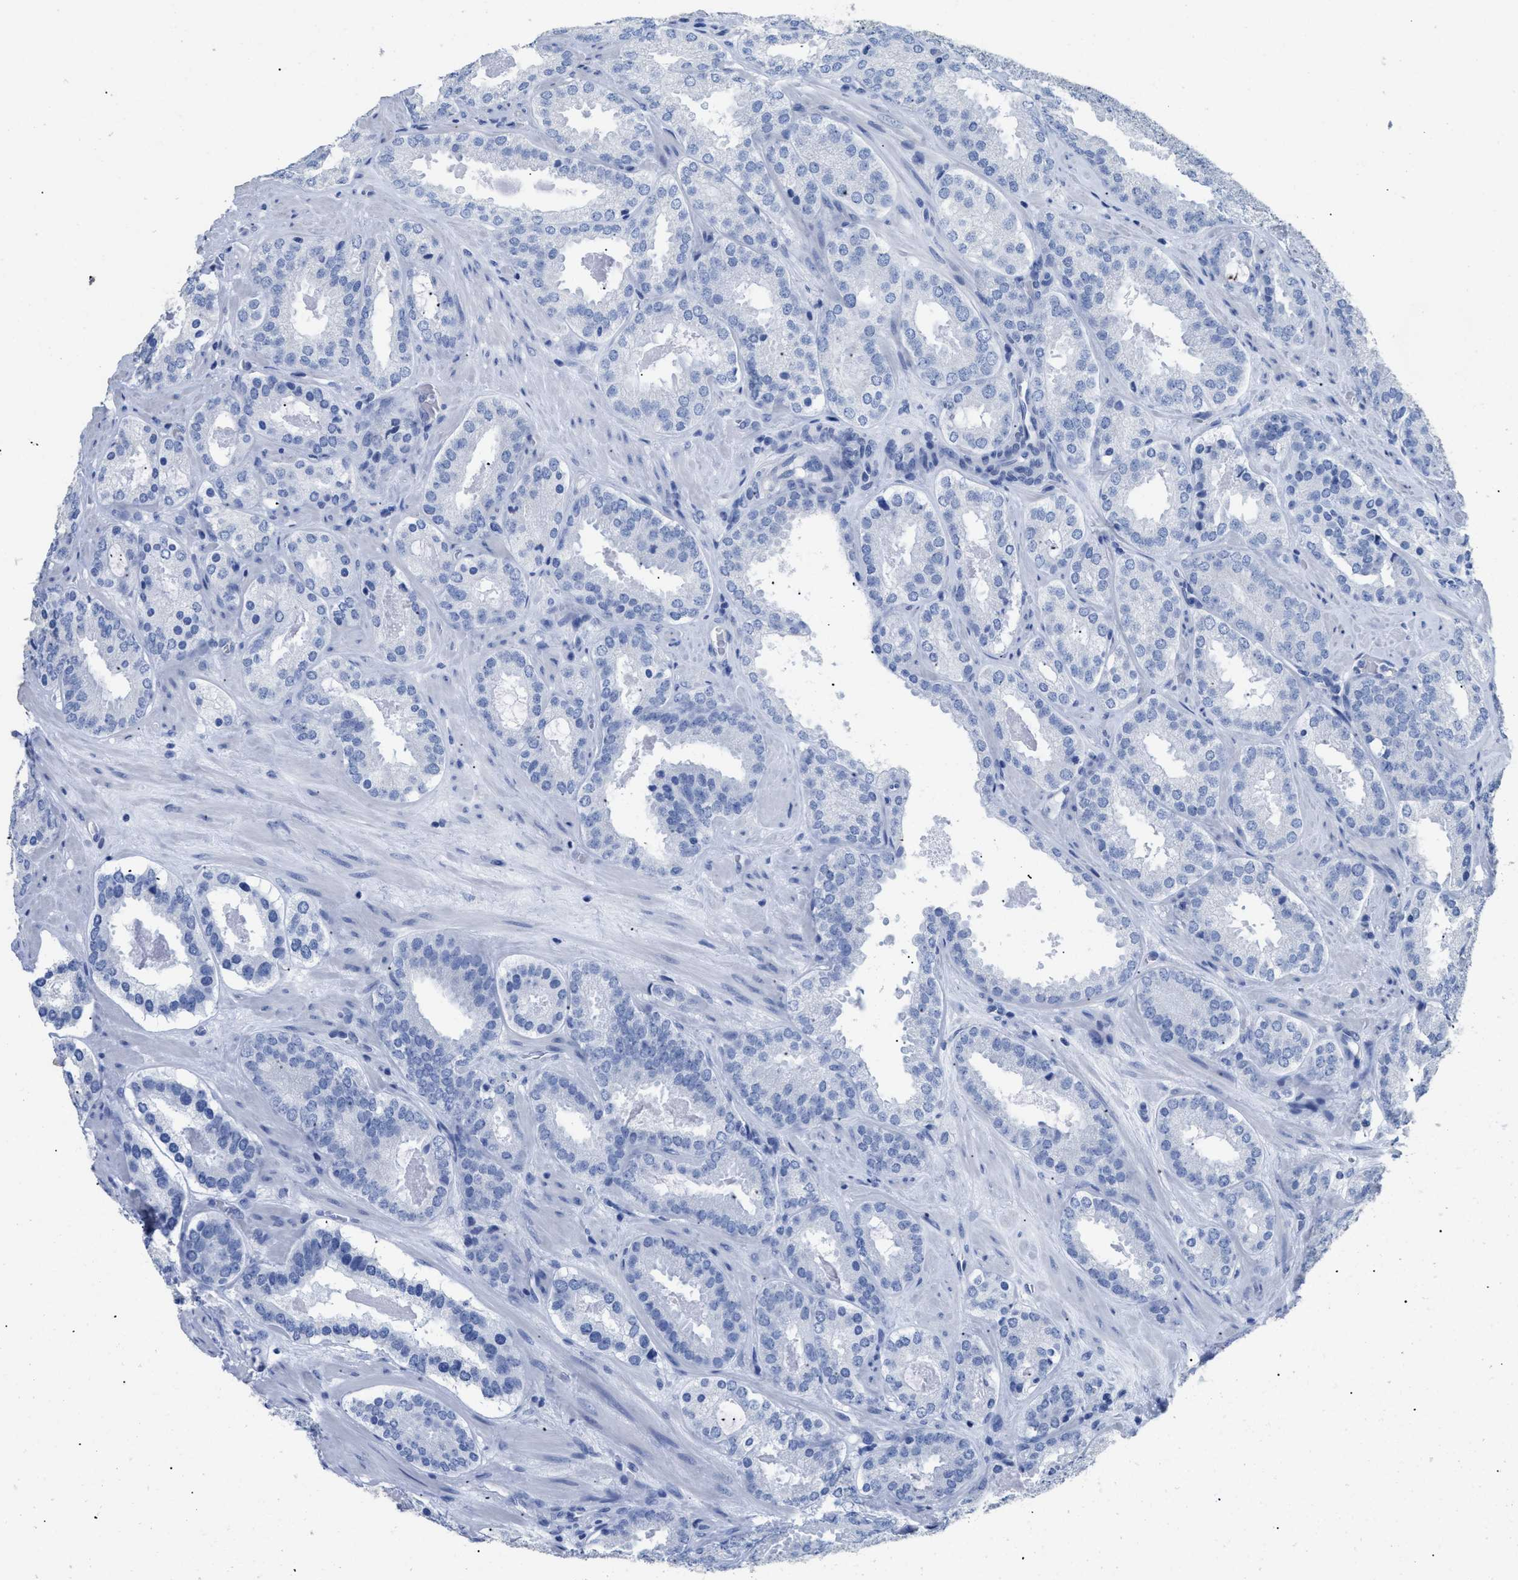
{"staining": {"intensity": "negative", "quantity": "none", "location": "none"}, "tissue": "prostate cancer", "cell_type": "Tumor cells", "image_type": "cancer", "snomed": [{"axis": "morphology", "description": "Adenocarcinoma, Low grade"}, {"axis": "topography", "description": "Prostate"}], "caption": "Photomicrograph shows no protein positivity in tumor cells of prostate cancer (adenocarcinoma (low-grade)) tissue.", "gene": "DLC1", "patient": {"sex": "male", "age": 69}}